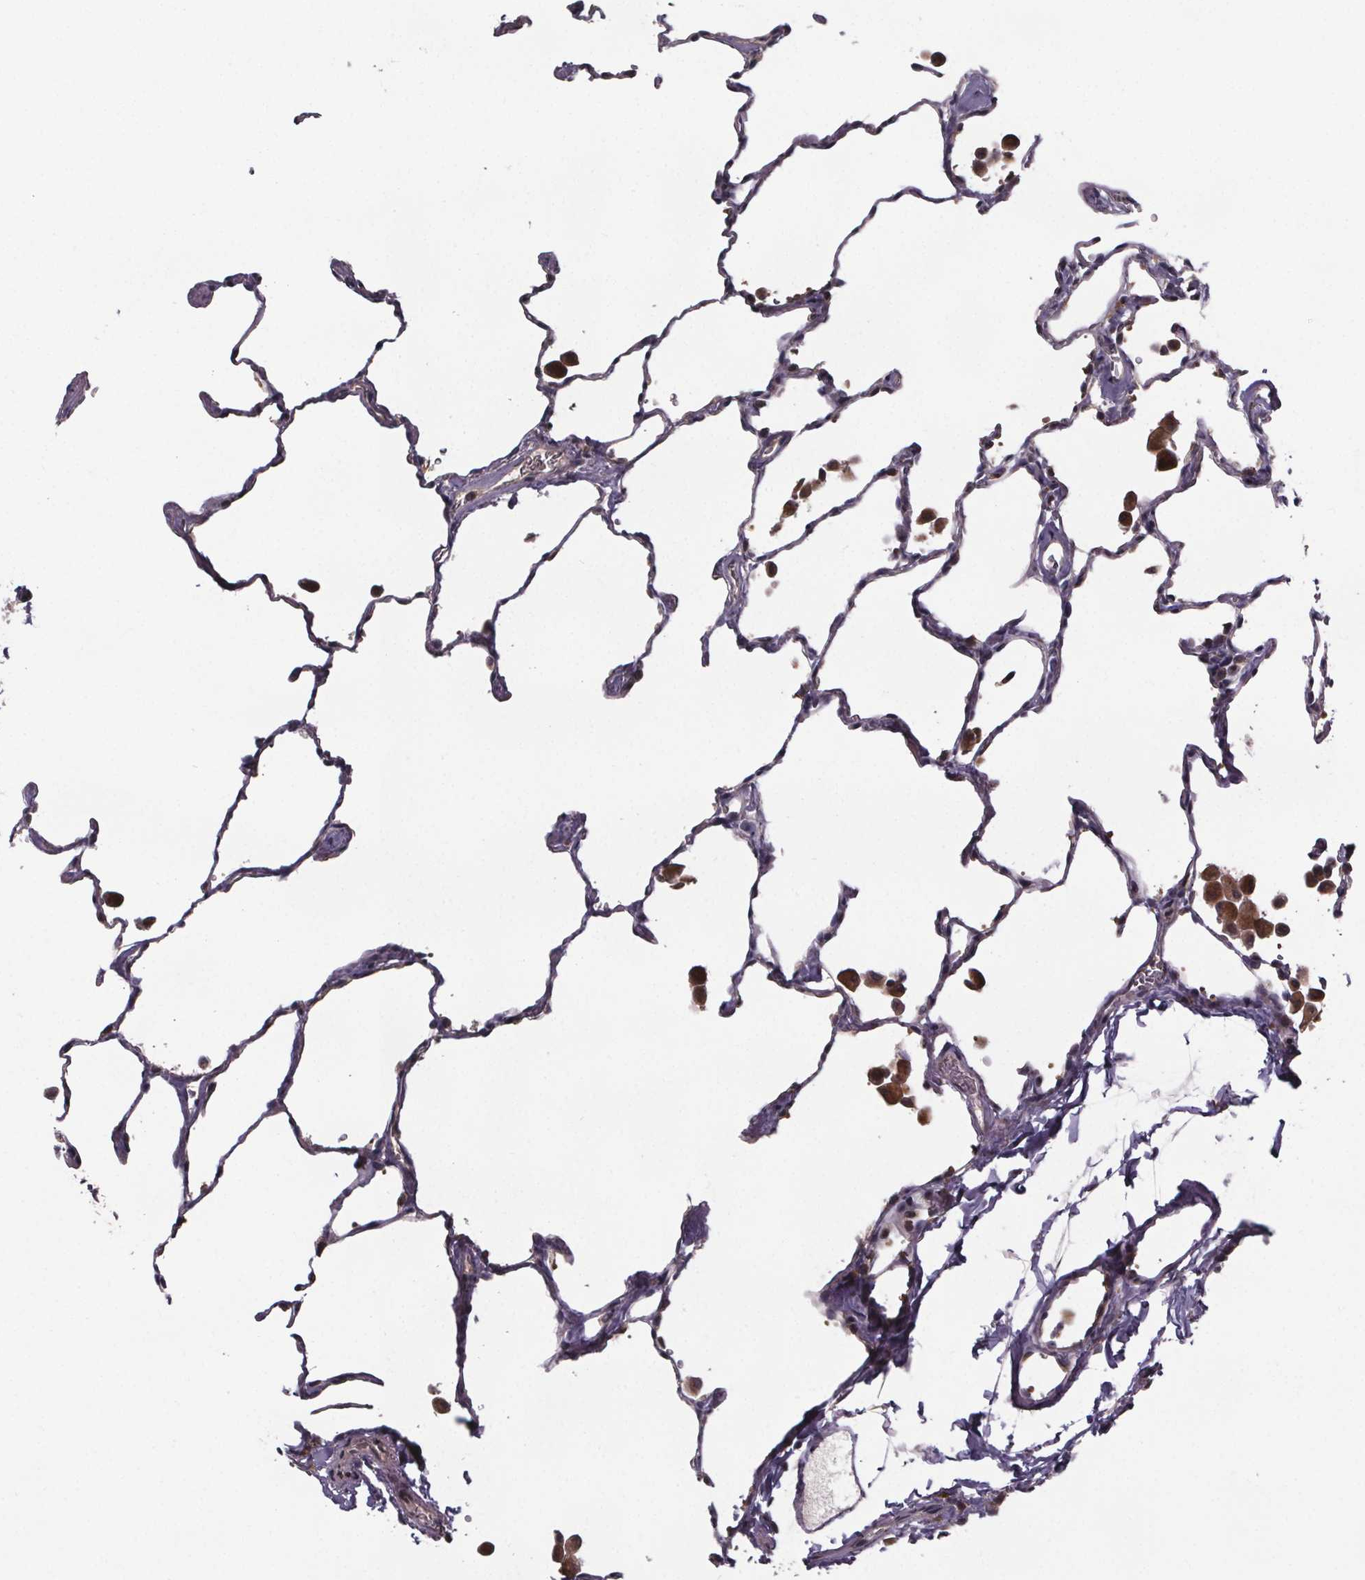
{"staining": {"intensity": "moderate", "quantity": "25%-75%", "location": "cytoplasmic/membranous"}, "tissue": "lung", "cell_type": "Alveolar cells", "image_type": "normal", "snomed": [{"axis": "morphology", "description": "Normal tissue, NOS"}, {"axis": "topography", "description": "Lung"}], "caption": "The immunohistochemical stain labels moderate cytoplasmic/membranous staining in alveolar cells of benign lung.", "gene": "SAT1", "patient": {"sex": "female", "age": 47}}